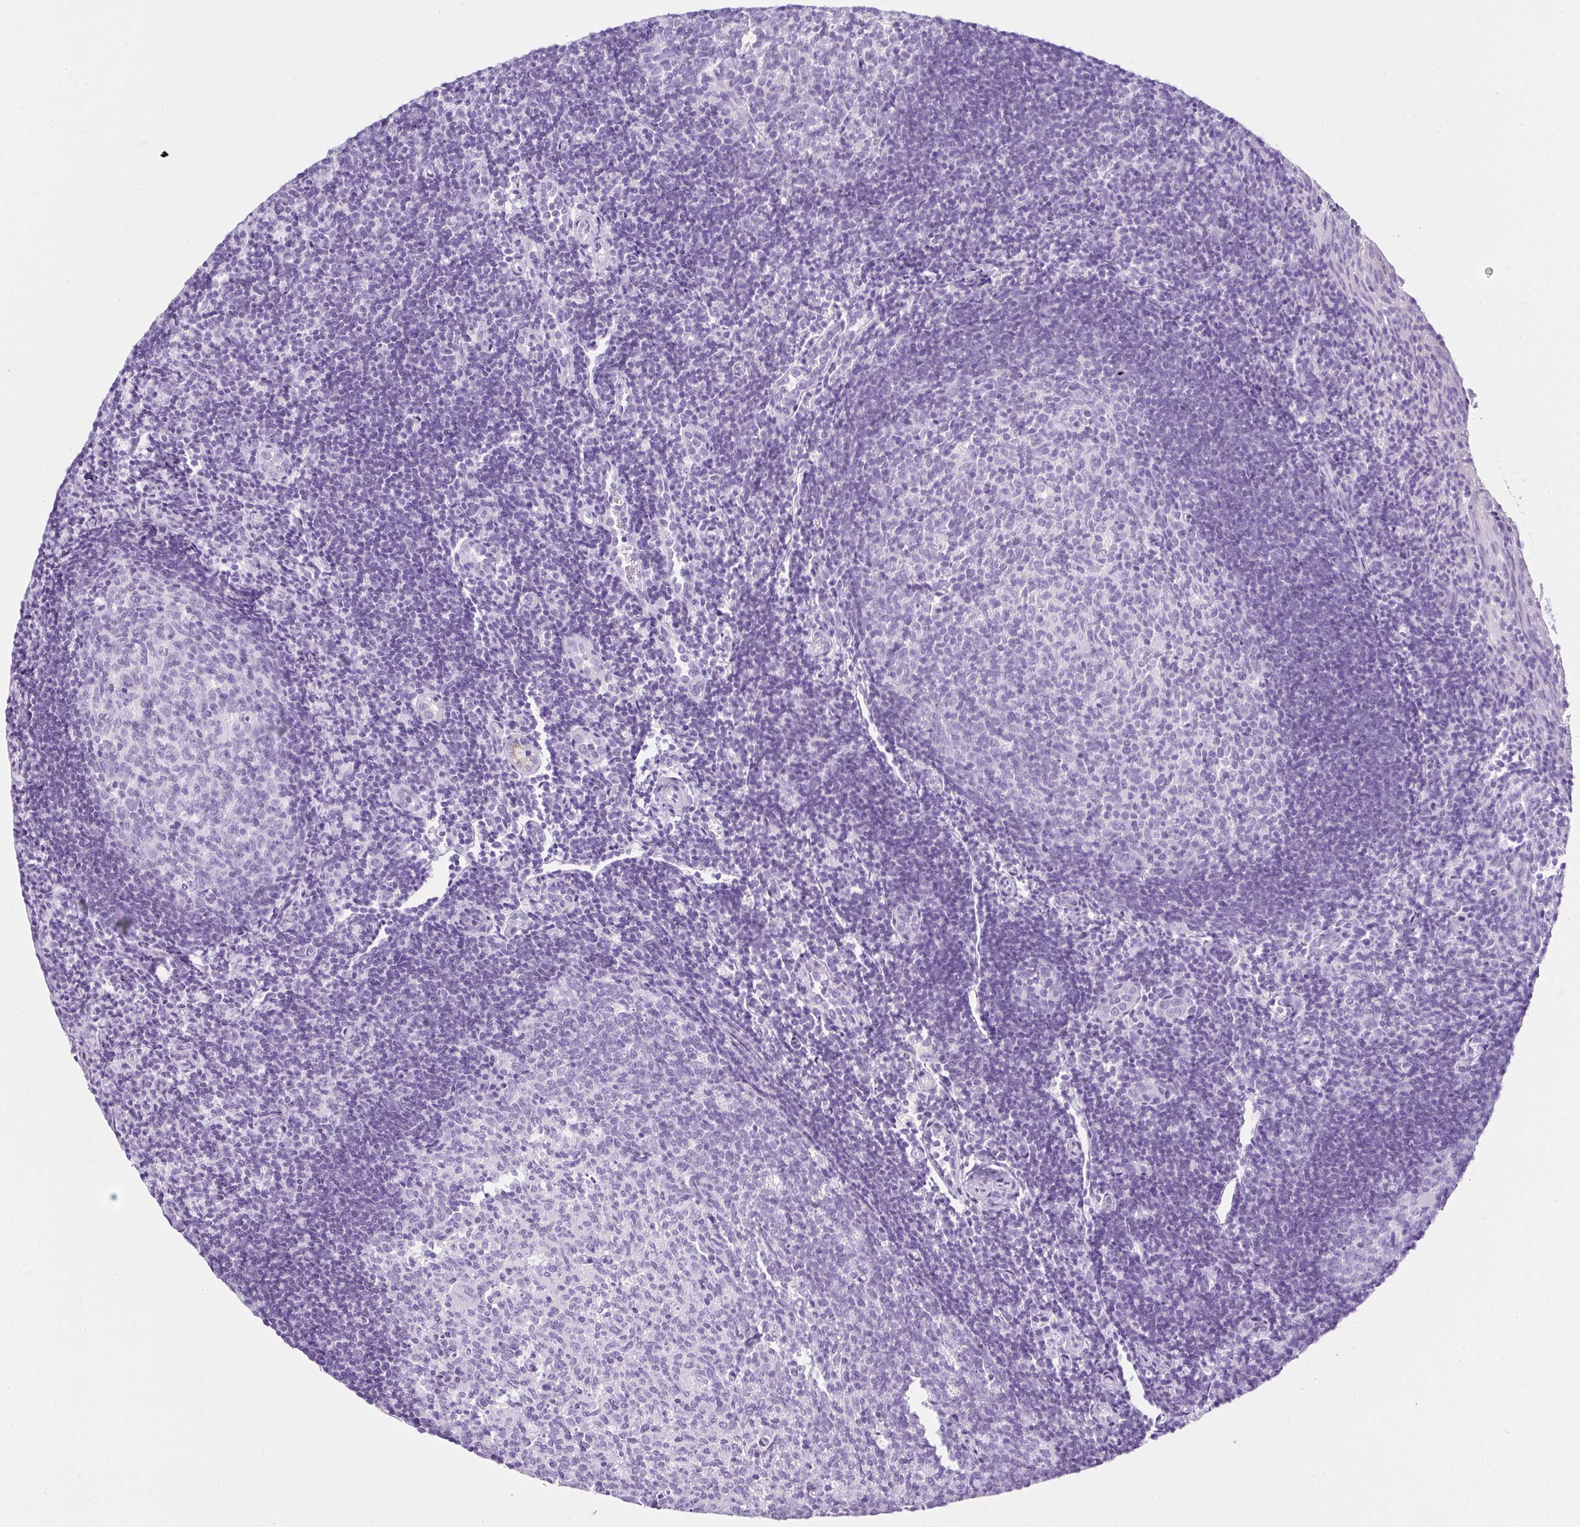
{"staining": {"intensity": "negative", "quantity": "none", "location": "none"}, "tissue": "tonsil", "cell_type": "Germinal center cells", "image_type": "normal", "snomed": [{"axis": "morphology", "description": "Normal tissue, NOS"}, {"axis": "topography", "description": "Tonsil"}], "caption": "Histopathology image shows no protein expression in germinal center cells of normal tonsil.", "gene": "SERPINB3", "patient": {"sex": "female", "age": 10}}